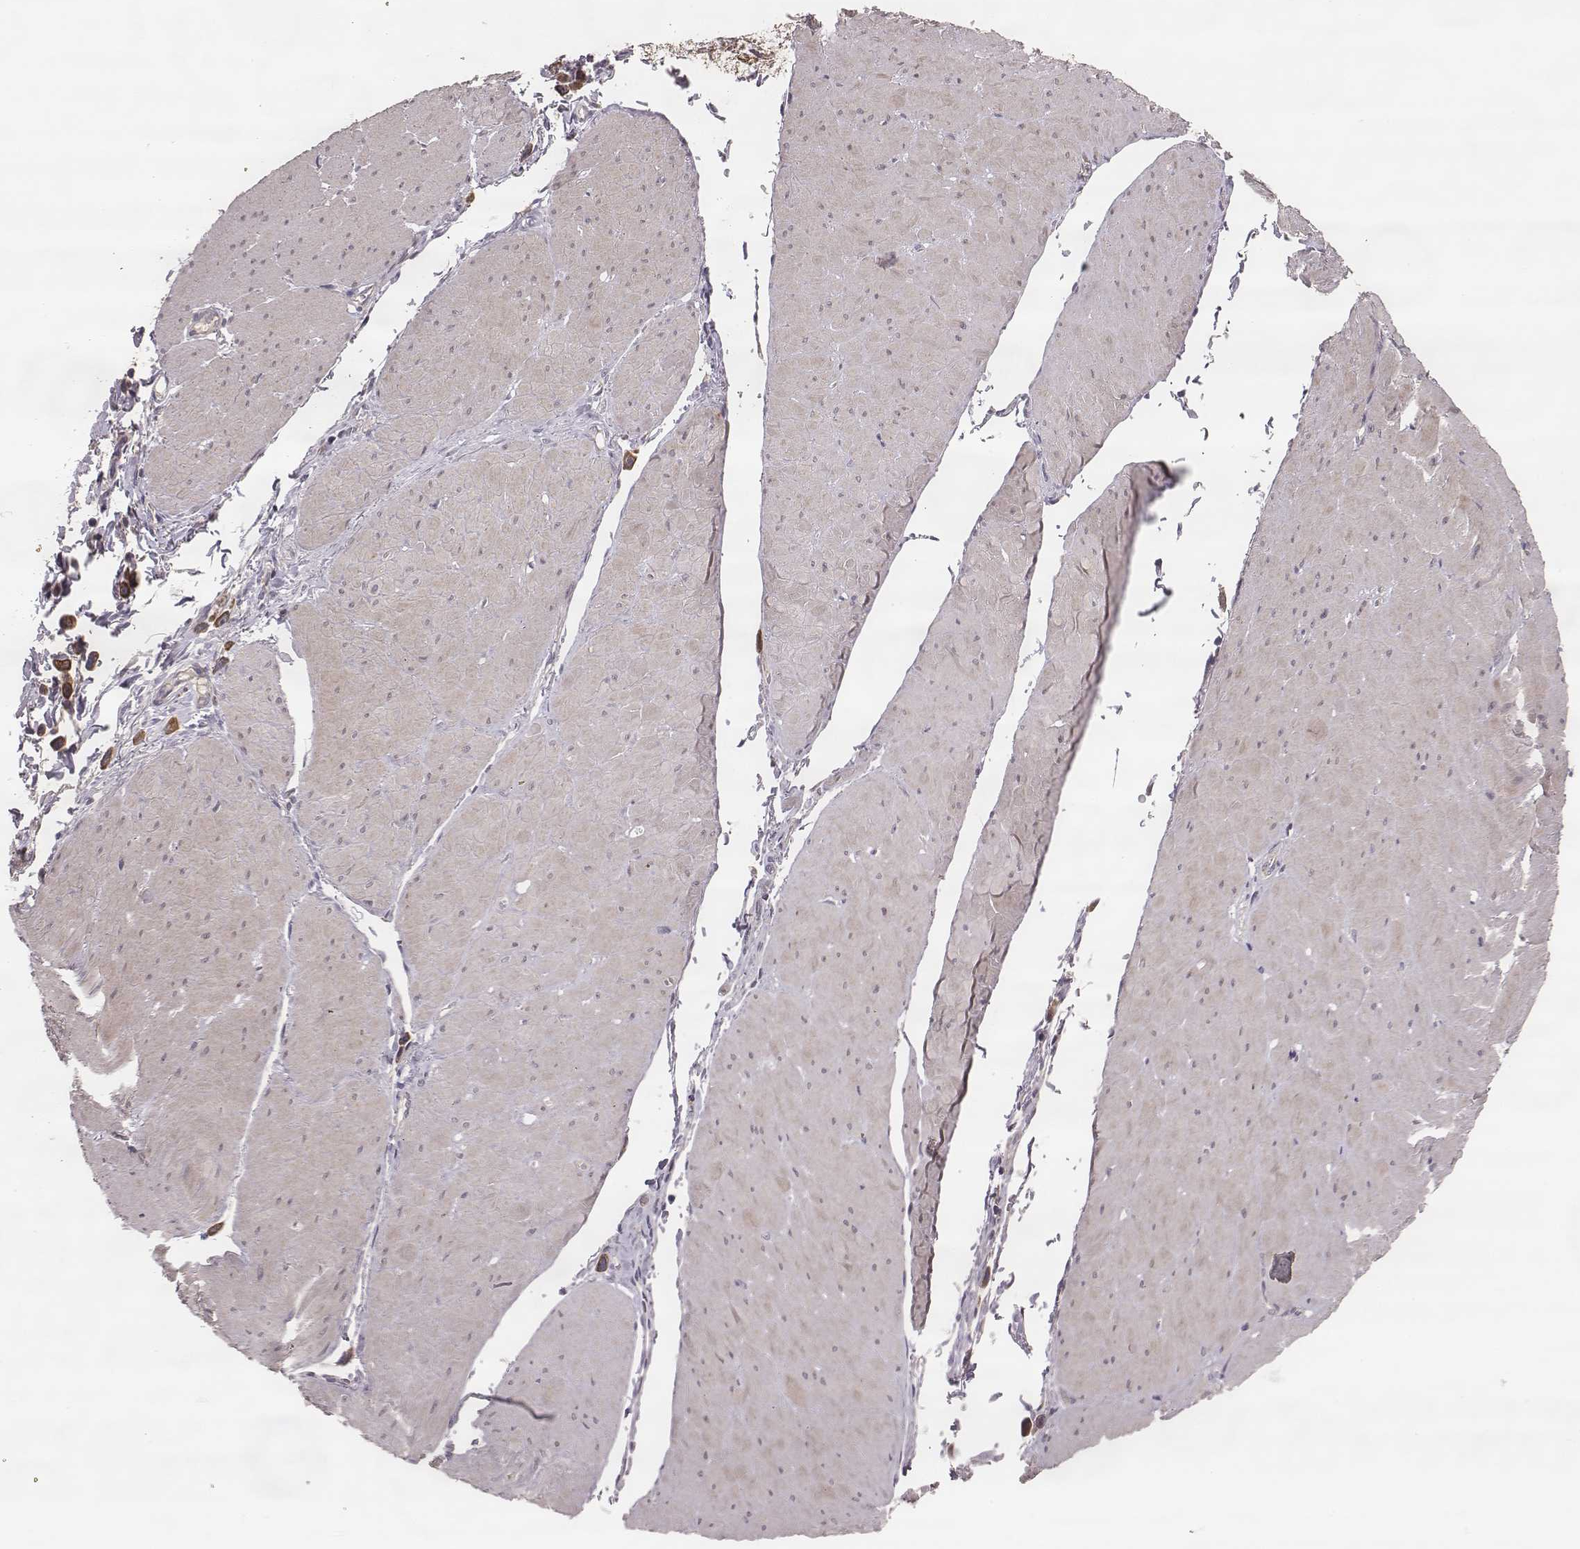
{"staining": {"intensity": "strong", "quantity": ">75%", "location": "cytoplasmic/membranous"}, "tissue": "stomach cancer", "cell_type": "Tumor cells", "image_type": "cancer", "snomed": [{"axis": "morphology", "description": "Adenocarcinoma, NOS"}, {"axis": "topography", "description": "Stomach"}], "caption": "Tumor cells show strong cytoplasmic/membranous staining in about >75% of cells in stomach adenocarcinoma.", "gene": "HAVCR1", "patient": {"sex": "male", "age": 47}}